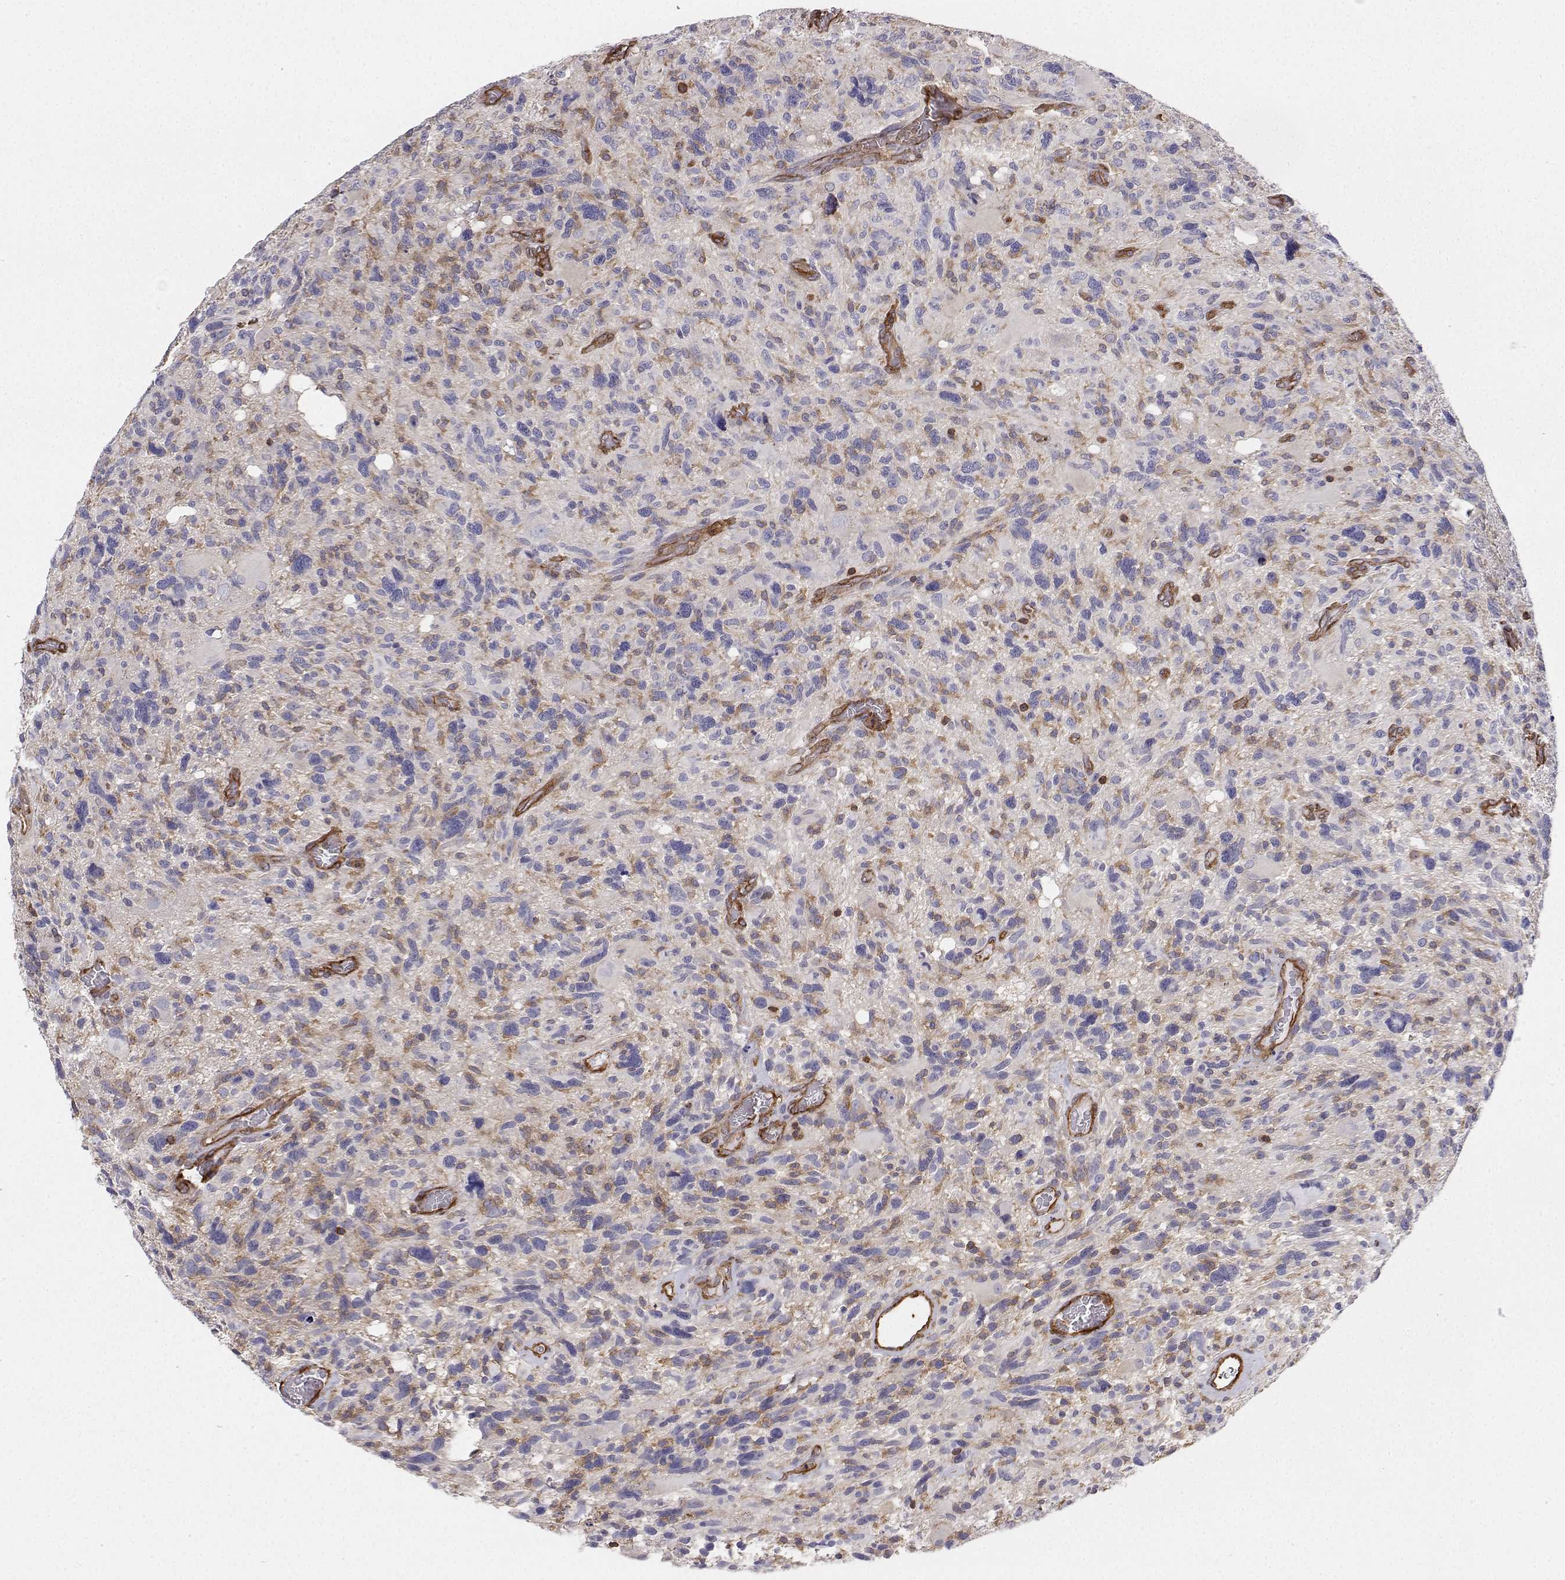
{"staining": {"intensity": "negative", "quantity": "none", "location": "none"}, "tissue": "glioma", "cell_type": "Tumor cells", "image_type": "cancer", "snomed": [{"axis": "morphology", "description": "Glioma, malignant, High grade"}, {"axis": "topography", "description": "Brain"}], "caption": "Immunohistochemical staining of glioma demonstrates no significant expression in tumor cells.", "gene": "MYH9", "patient": {"sex": "male", "age": 49}}